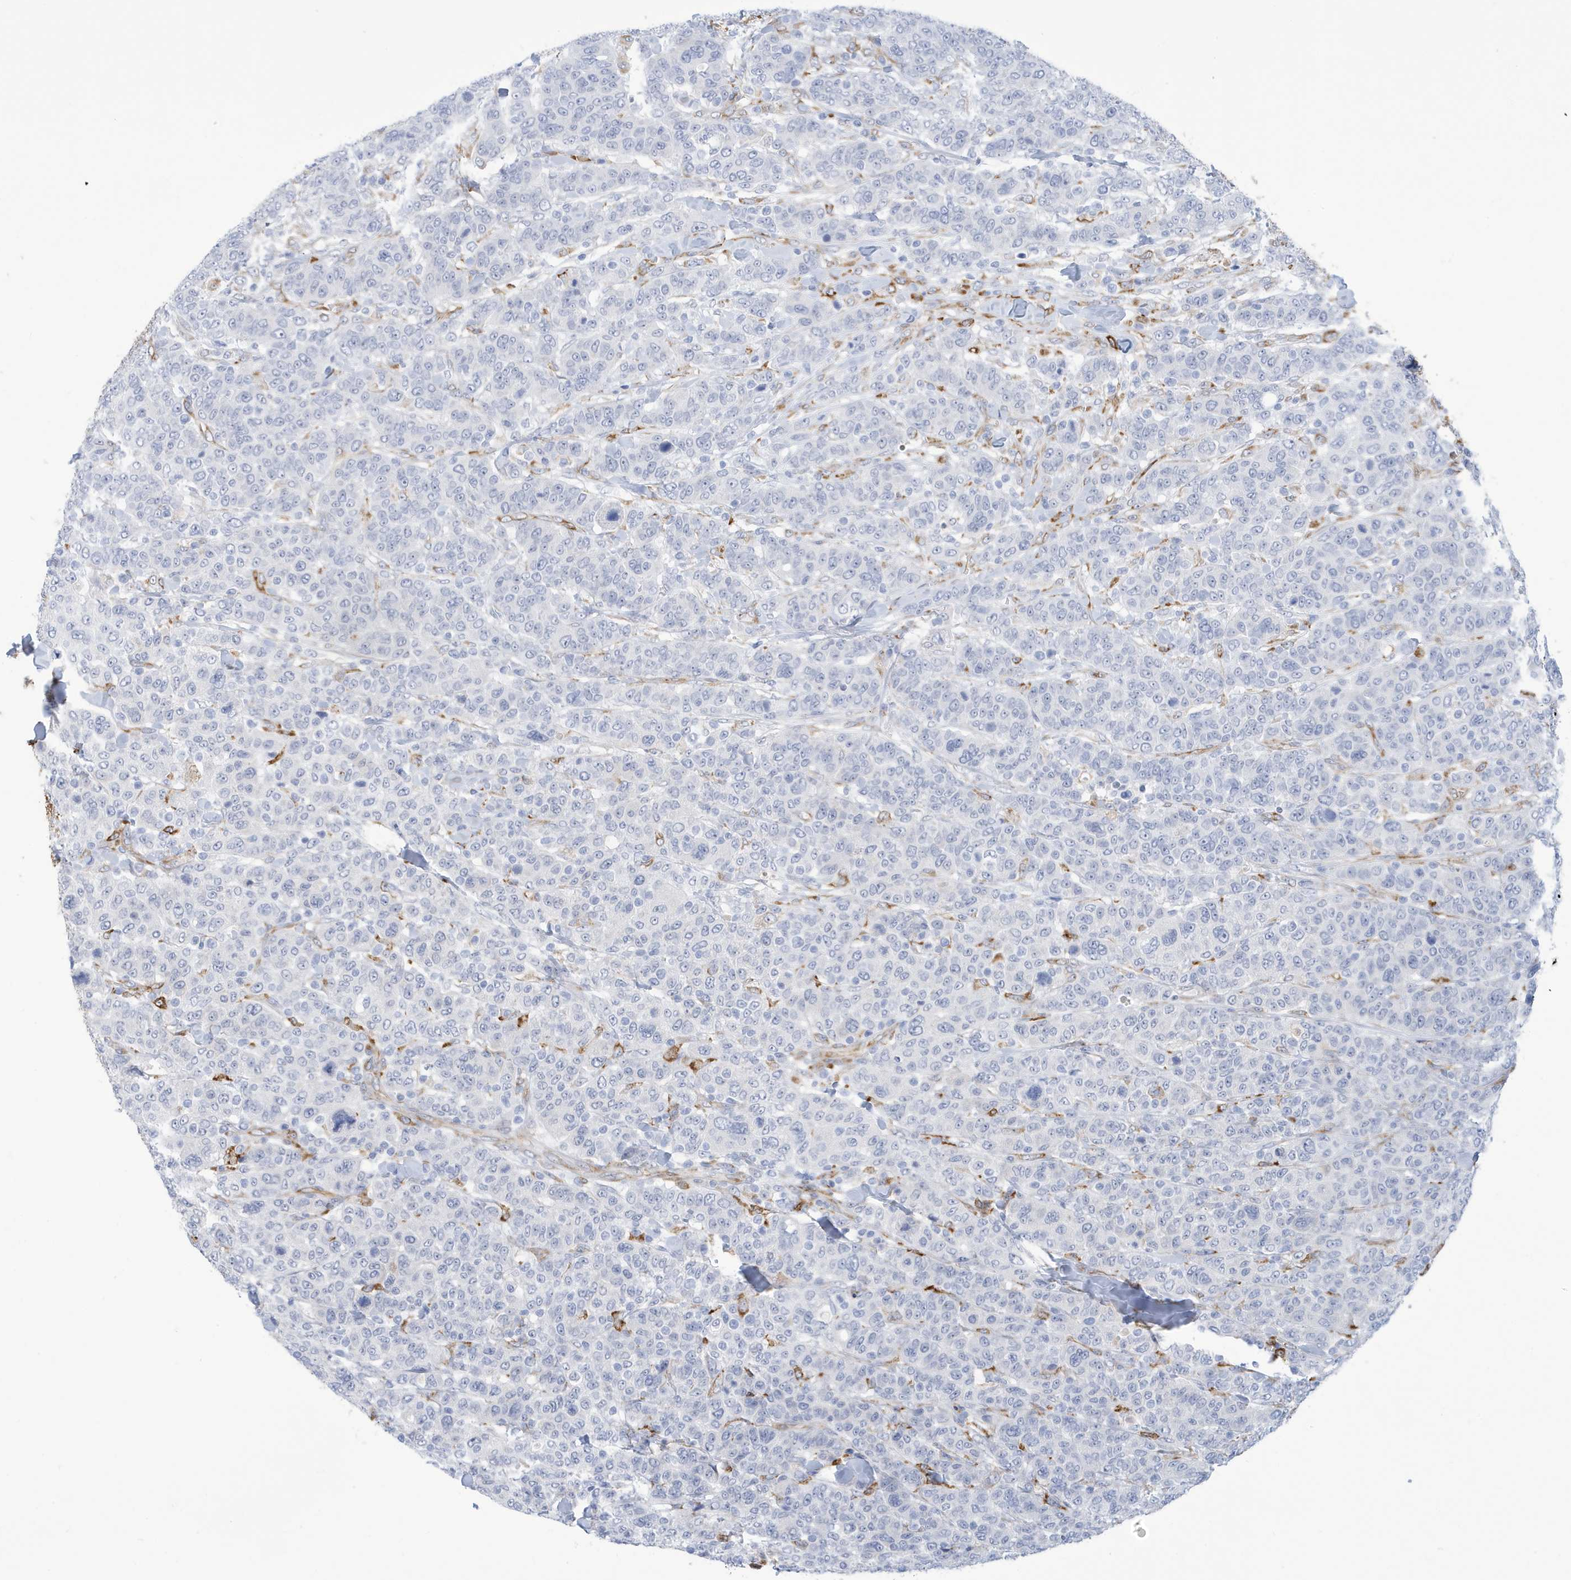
{"staining": {"intensity": "negative", "quantity": "none", "location": "none"}, "tissue": "breast cancer", "cell_type": "Tumor cells", "image_type": "cancer", "snomed": [{"axis": "morphology", "description": "Duct carcinoma"}, {"axis": "topography", "description": "Breast"}], "caption": "Immunohistochemical staining of breast cancer (intraductal carcinoma) shows no significant positivity in tumor cells.", "gene": "SEMA3F", "patient": {"sex": "female", "age": 37}}